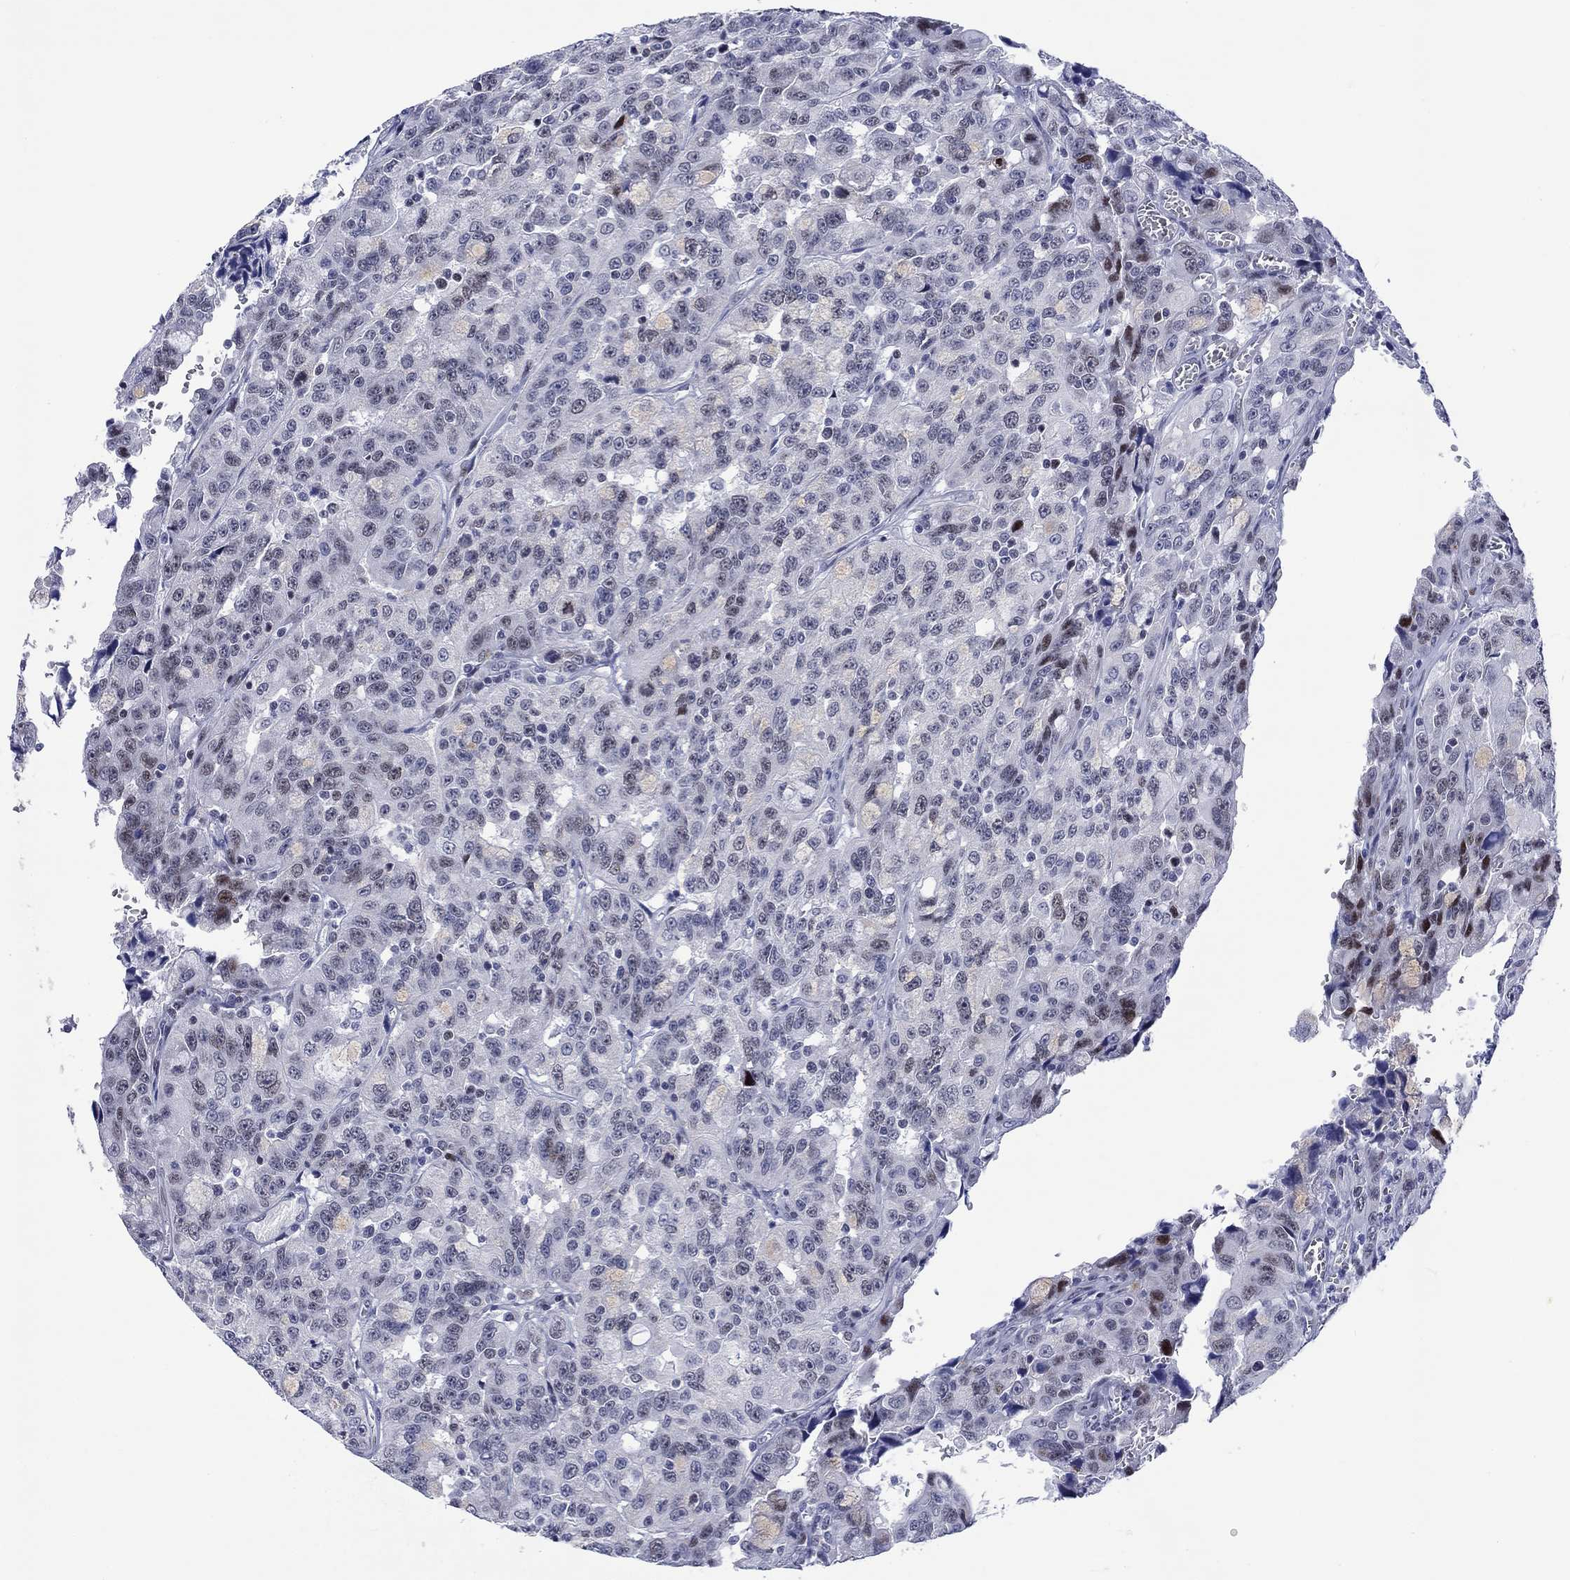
{"staining": {"intensity": "weak", "quantity": "<25%", "location": "nuclear"}, "tissue": "urothelial cancer", "cell_type": "Tumor cells", "image_type": "cancer", "snomed": [{"axis": "morphology", "description": "Urothelial carcinoma, NOS"}, {"axis": "morphology", "description": "Urothelial carcinoma, High grade"}, {"axis": "topography", "description": "Urinary bladder"}], "caption": "Immunohistochemical staining of human transitional cell carcinoma shows no significant expression in tumor cells. (DAB IHC, high magnification).", "gene": "CDCA2", "patient": {"sex": "female", "age": 73}}